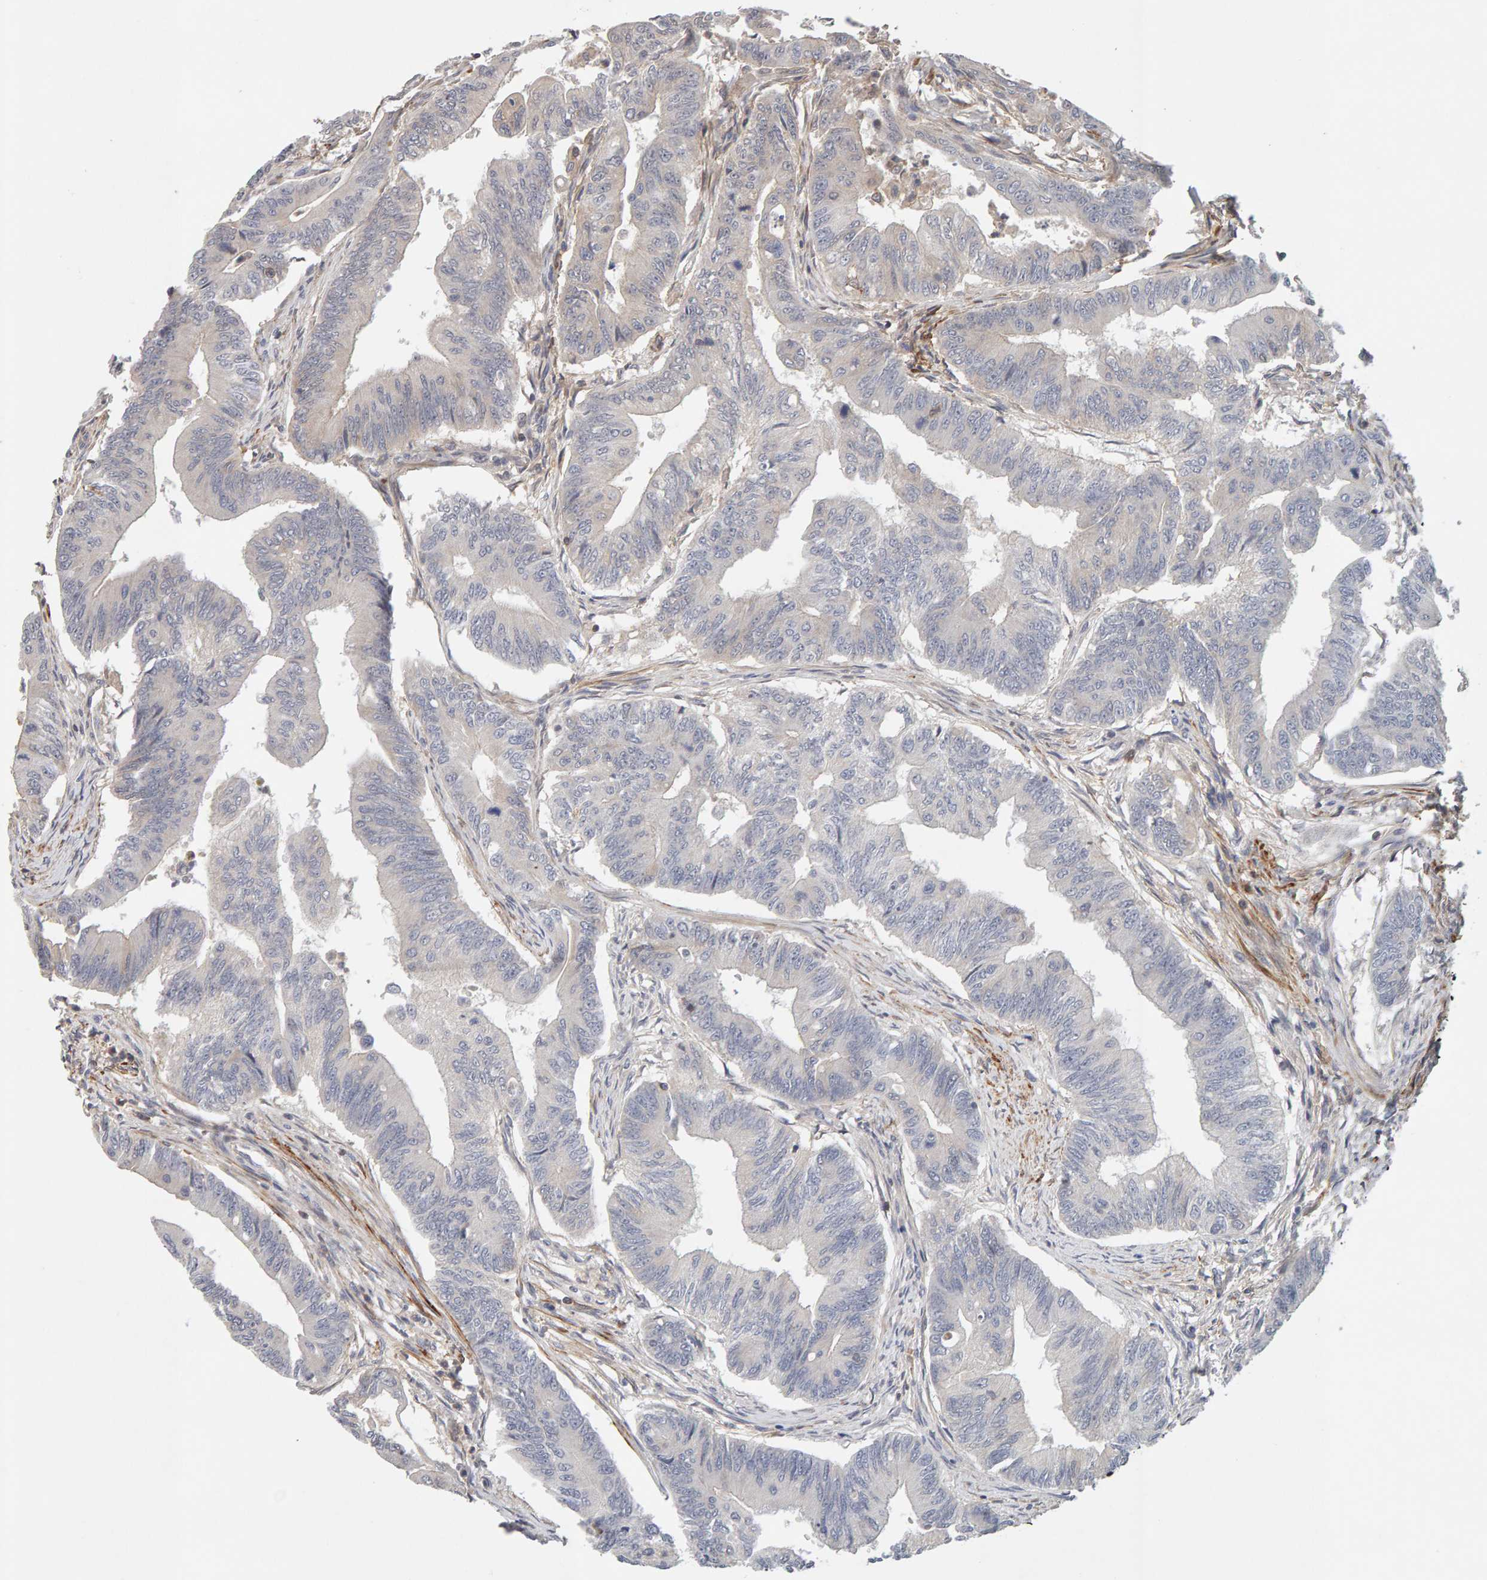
{"staining": {"intensity": "weak", "quantity": "<25%", "location": "nuclear"}, "tissue": "colorectal cancer", "cell_type": "Tumor cells", "image_type": "cancer", "snomed": [{"axis": "morphology", "description": "Adenoma, NOS"}, {"axis": "morphology", "description": "Adenocarcinoma, NOS"}, {"axis": "topography", "description": "Colon"}], "caption": "Immunohistochemistry histopathology image of neoplastic tissue: human colorectal cancer stained with DAB (3,3'-diaminobenzidine) exhibits no significant protein positivity in tumor cells.", "gene": "NUDCD1", "patient": {"sex": "male", "age": 79}}